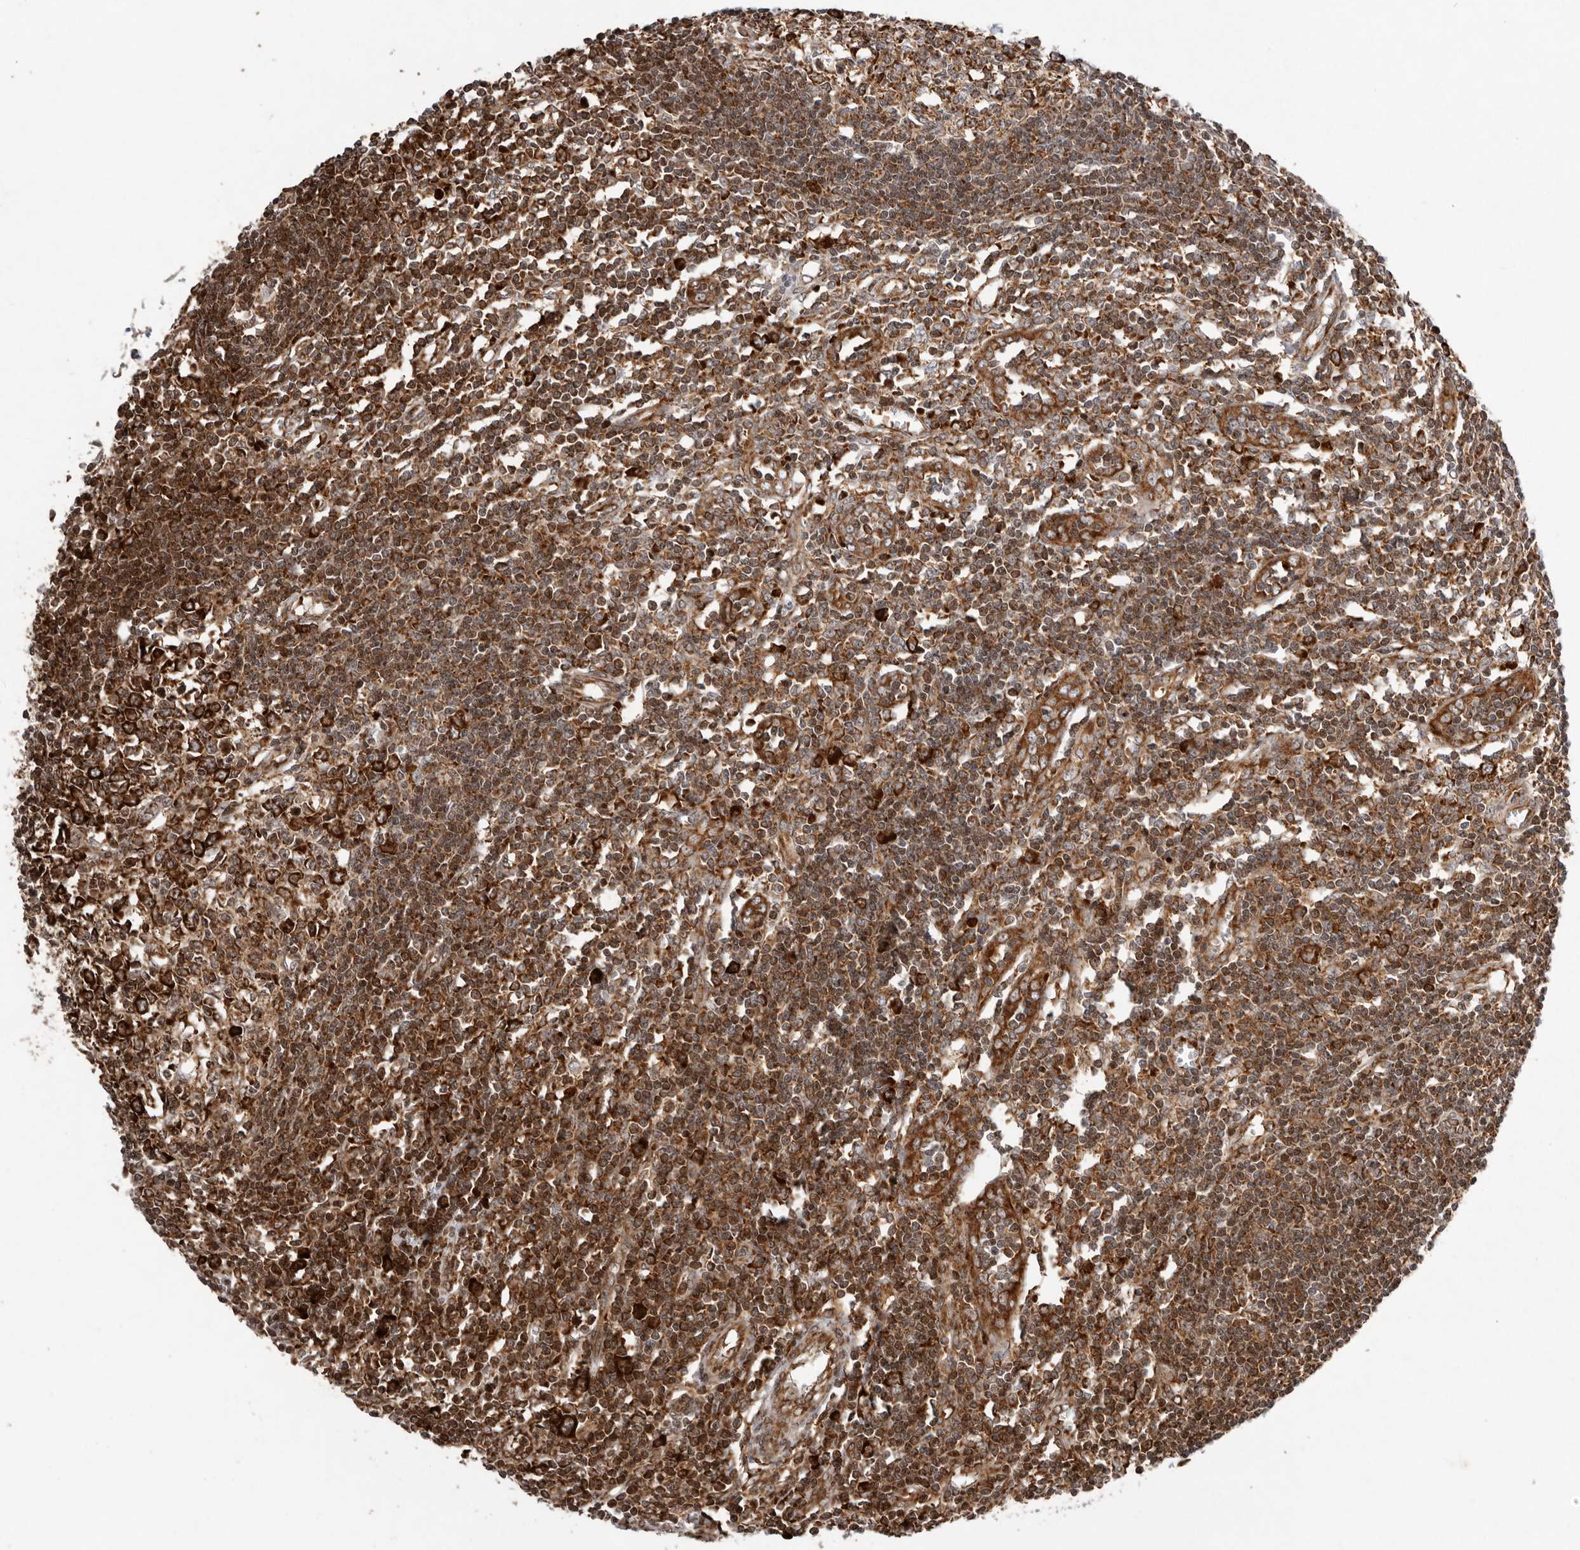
{"staining": {"intensity": "strong", "quantity": ">75%", "location": "cytoplasmic/membranous"}, "tissue": "lymph node", "cell_type": "Germinal center cells", "image_type": "normal", "snomed": [{"axis": "morphology", "description": "Normal tissue, NOS"}, {"axis": "morphology", "description": "Malignant melanoma, Metastatic site"}, {"axis": "topography", "description": "Lymph node"}], "caption": "Immunohistochemistry (IHC) image of normal lymph node stained for a protein (brown), which shows high levels of strong cytoplasmic/membranous positivity in approximately >75% of germinal center cells.", "gene": "FZD3", "patient": {"sex": "male", "age": 41}}